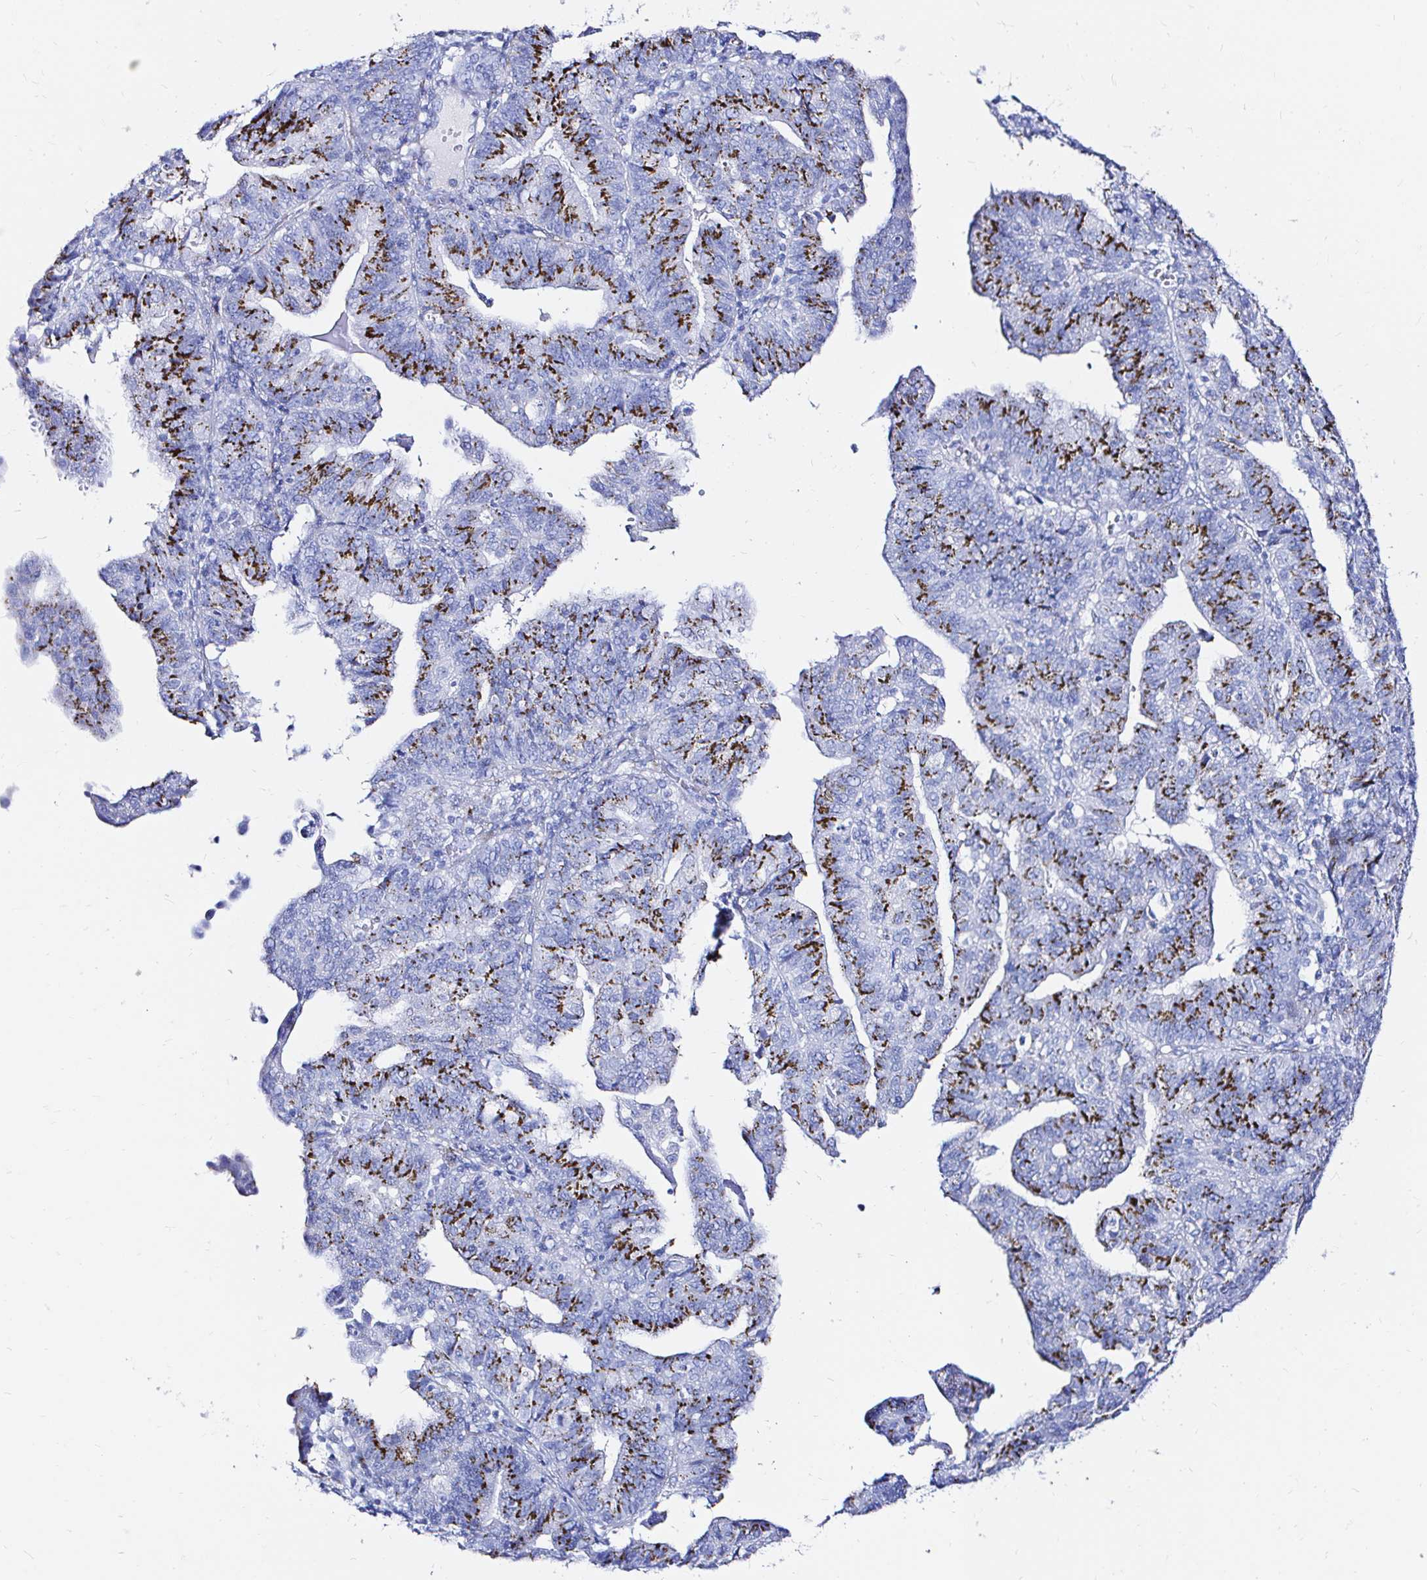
{"staining": {"intensity": "strong", "quantity": "25%-75%", "location": "cytoplasmic/membranous"}, "tissue": "endometrial cancer", "cell_type": "Tumor cells", "image_type": "cancer", "snomed": [{"axis": "morphology", "description": "Adenocarcinoma, NOS"}, {"axis": "topography", "description": "Endometrium"}], "caption": "High-power microscopy captured an immunohistochemistry (IHC) image of endometrial adenocarcinoma, revealing strong cytoplasmic/membranous staining in approximately 25%-75% of tumor cells.", "gene": "ZNF432", "patient": {"sex": "female", "age": 56}}